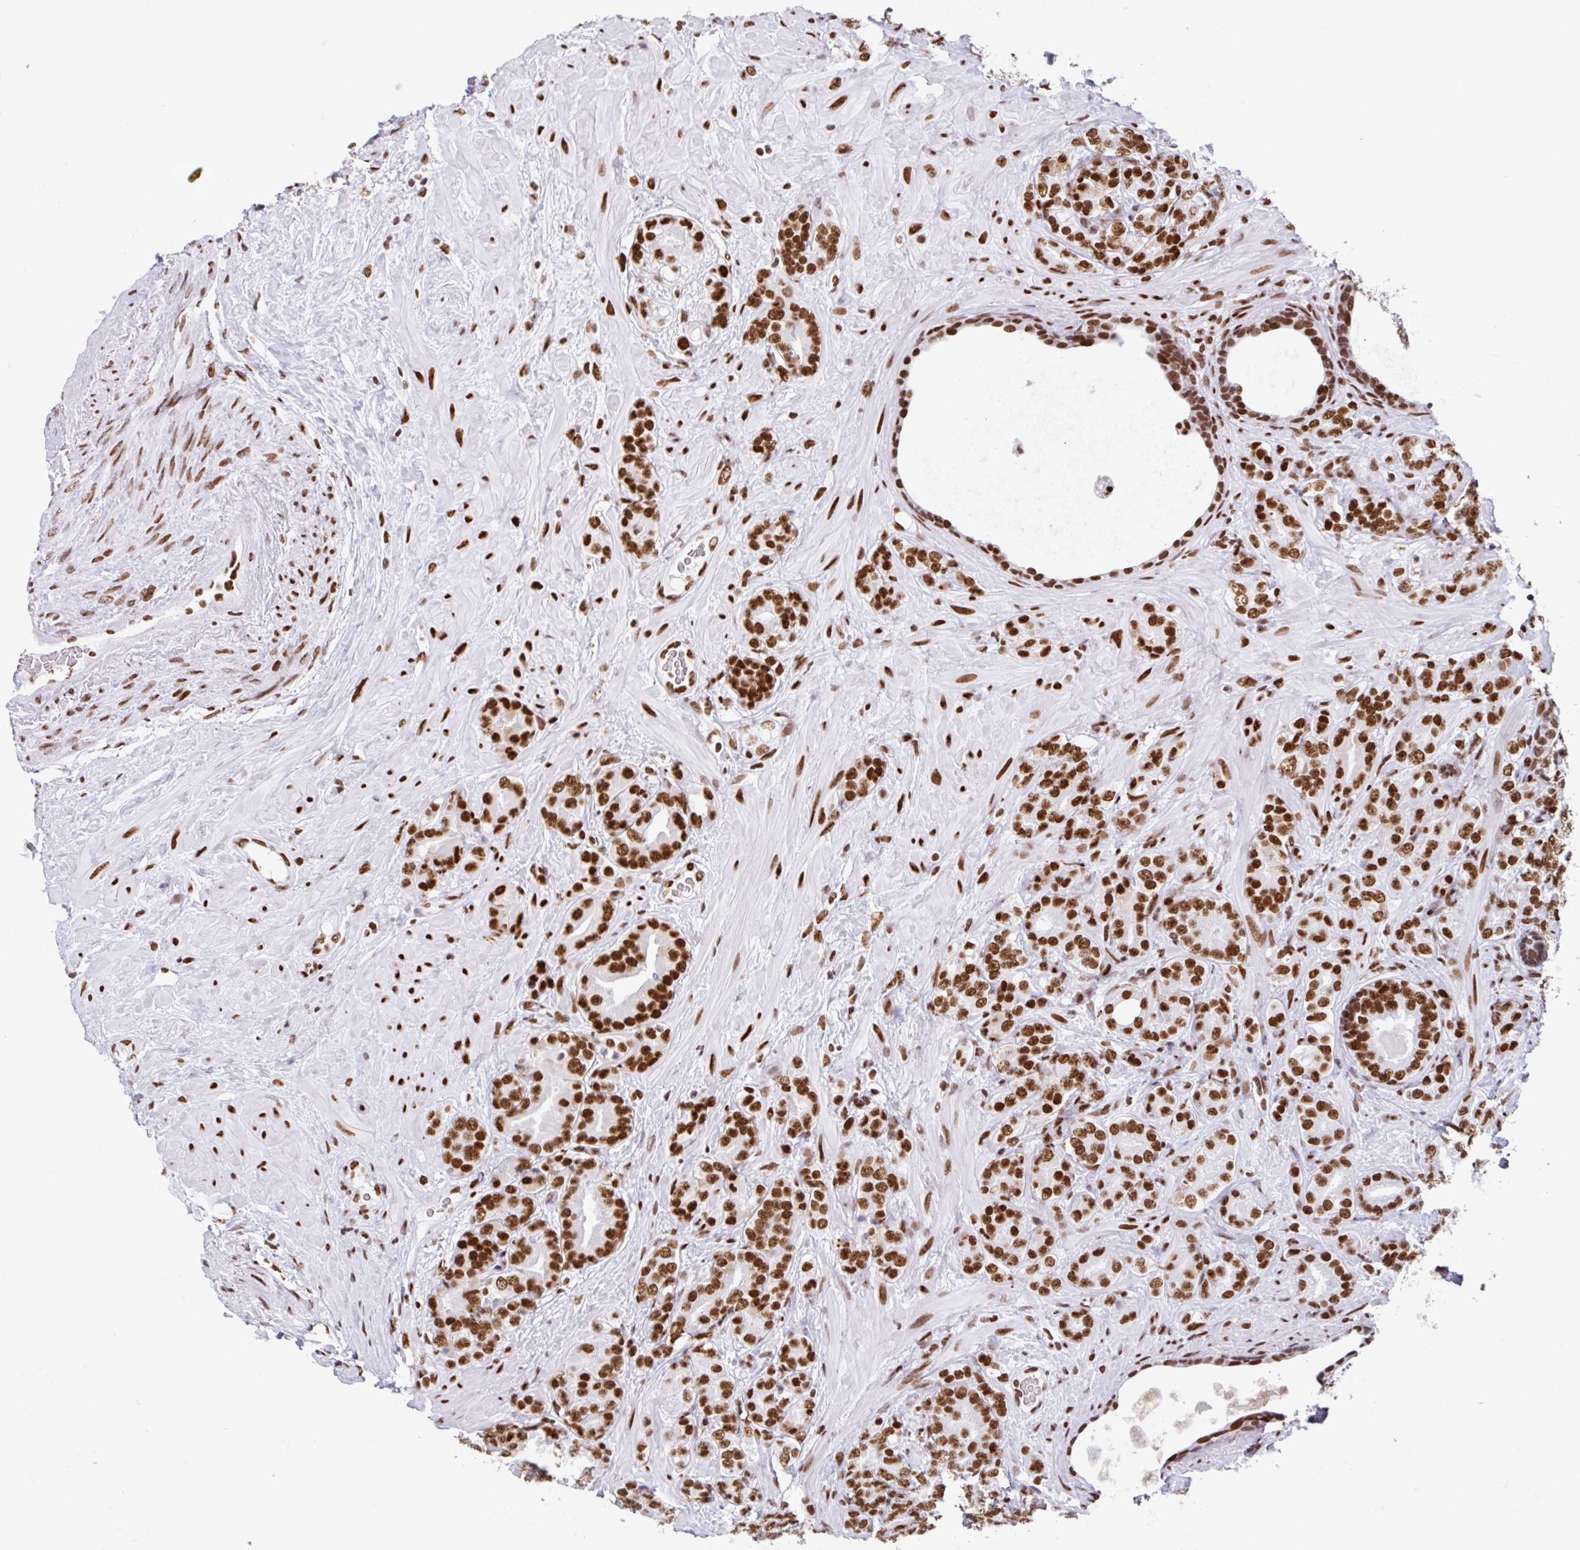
{"staining": {"intensity": "strong", "quantity": ">75%", "location": "nuclear"}, "tissue": "prostate cancer", "cell_type": "Tumor cells", "image_type": "cancer", "snomed": [{"axis": "morphology", "description": "Adenocarcinoma, High grade"}, {"axis": "topography", "description": "Prostate"}], "caption": "This image displays prostate cancer stained with immunohistochemistry (IHC) to label a protein in brown. The nuclear of tumor cells show strong positivity for the protein. Nuclei are counter-stained blue.", "gene": "KHDRBS1", "patient": {"sex": "male", "age": 62}}